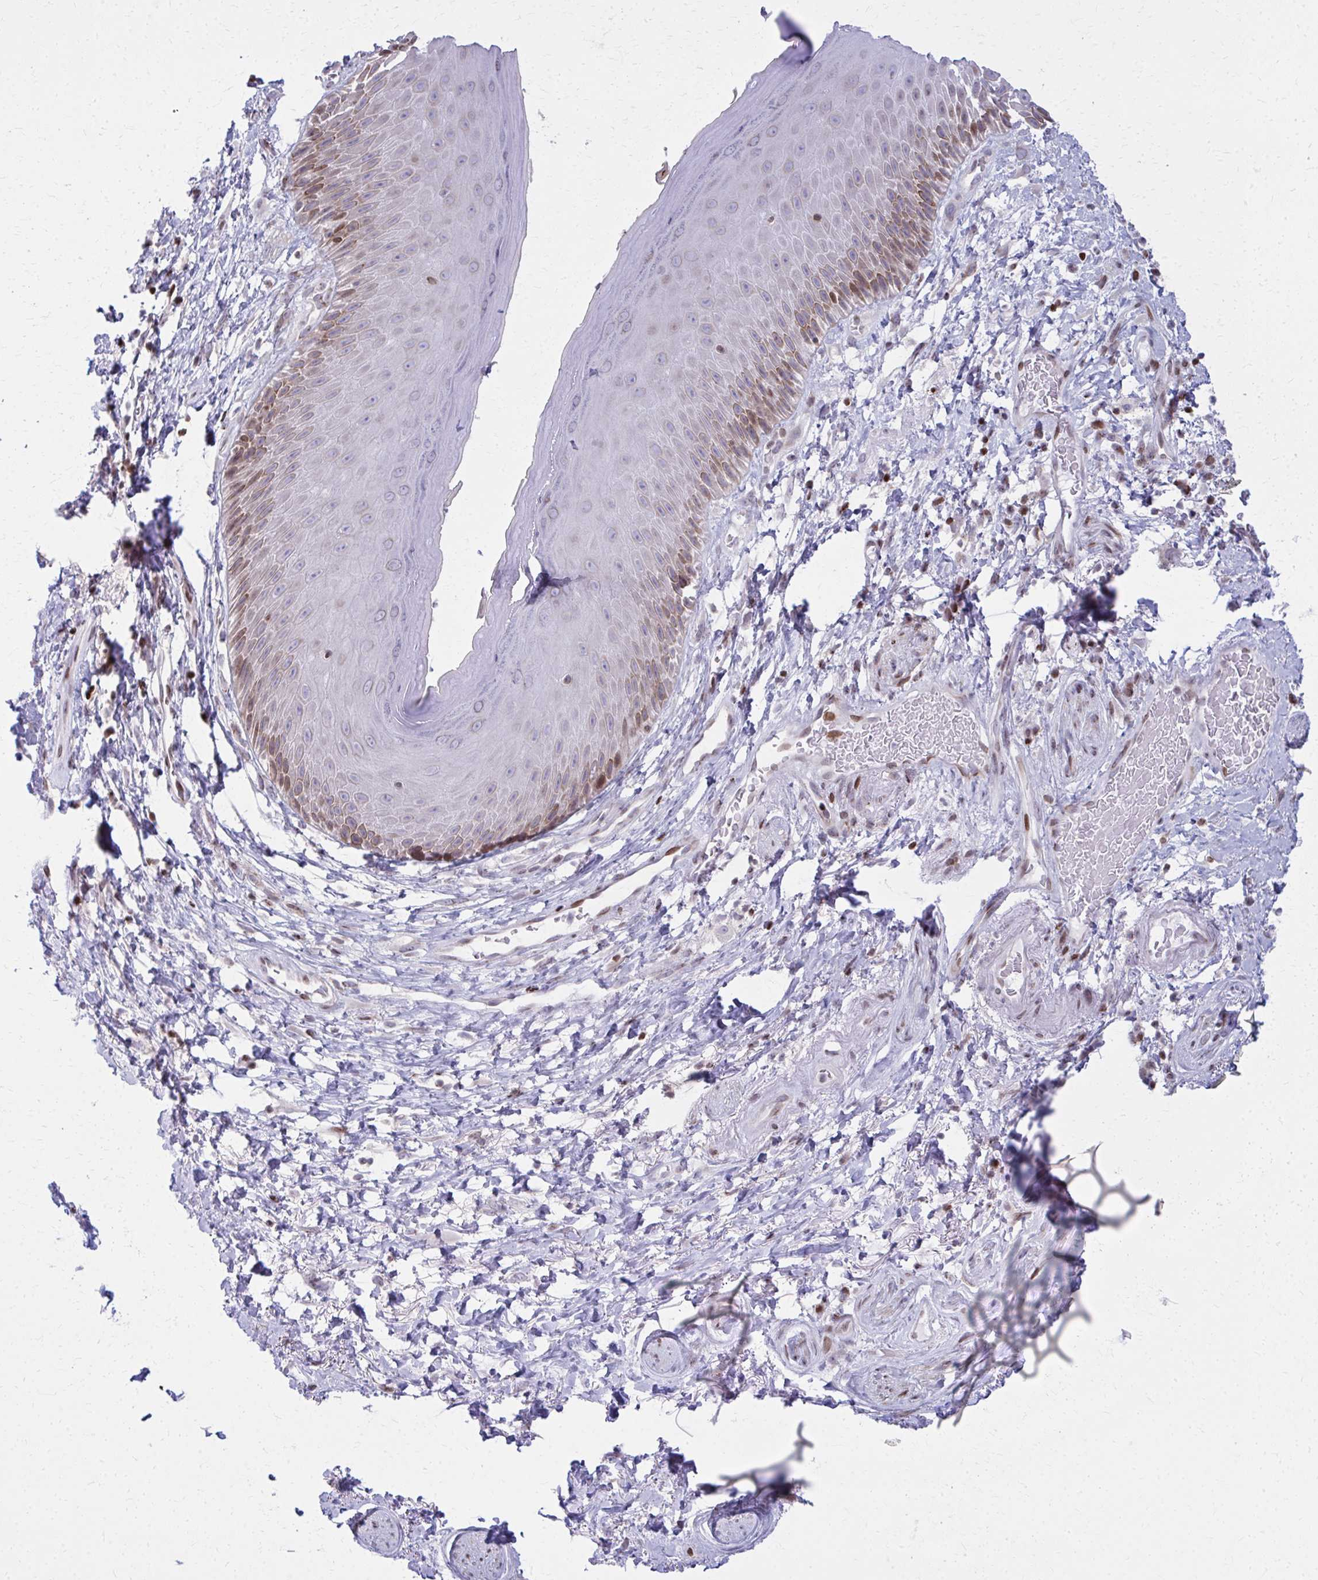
{"staining": {"intensity": "moderate", "quantity": "<25%", "location": "cytoplasmic/membranous,nuclear"}, "tissue": "skin", "cell_type": "Epidermal cells", "image_type": "normal", "snomed": [{"axis": "morphology", "description": "Normal tissue, NOS"}, {"axis": "topography", "description": "Anal"}], "caption": "Immunohistochemistry (IHC) of benign skin shows low levels of moderate cytoplasmic/membranous,nuclear staining in approximately <25% of epidermal cells.", "gene": "AP5M1", "patient": {"sex": "male", "age": 78}}